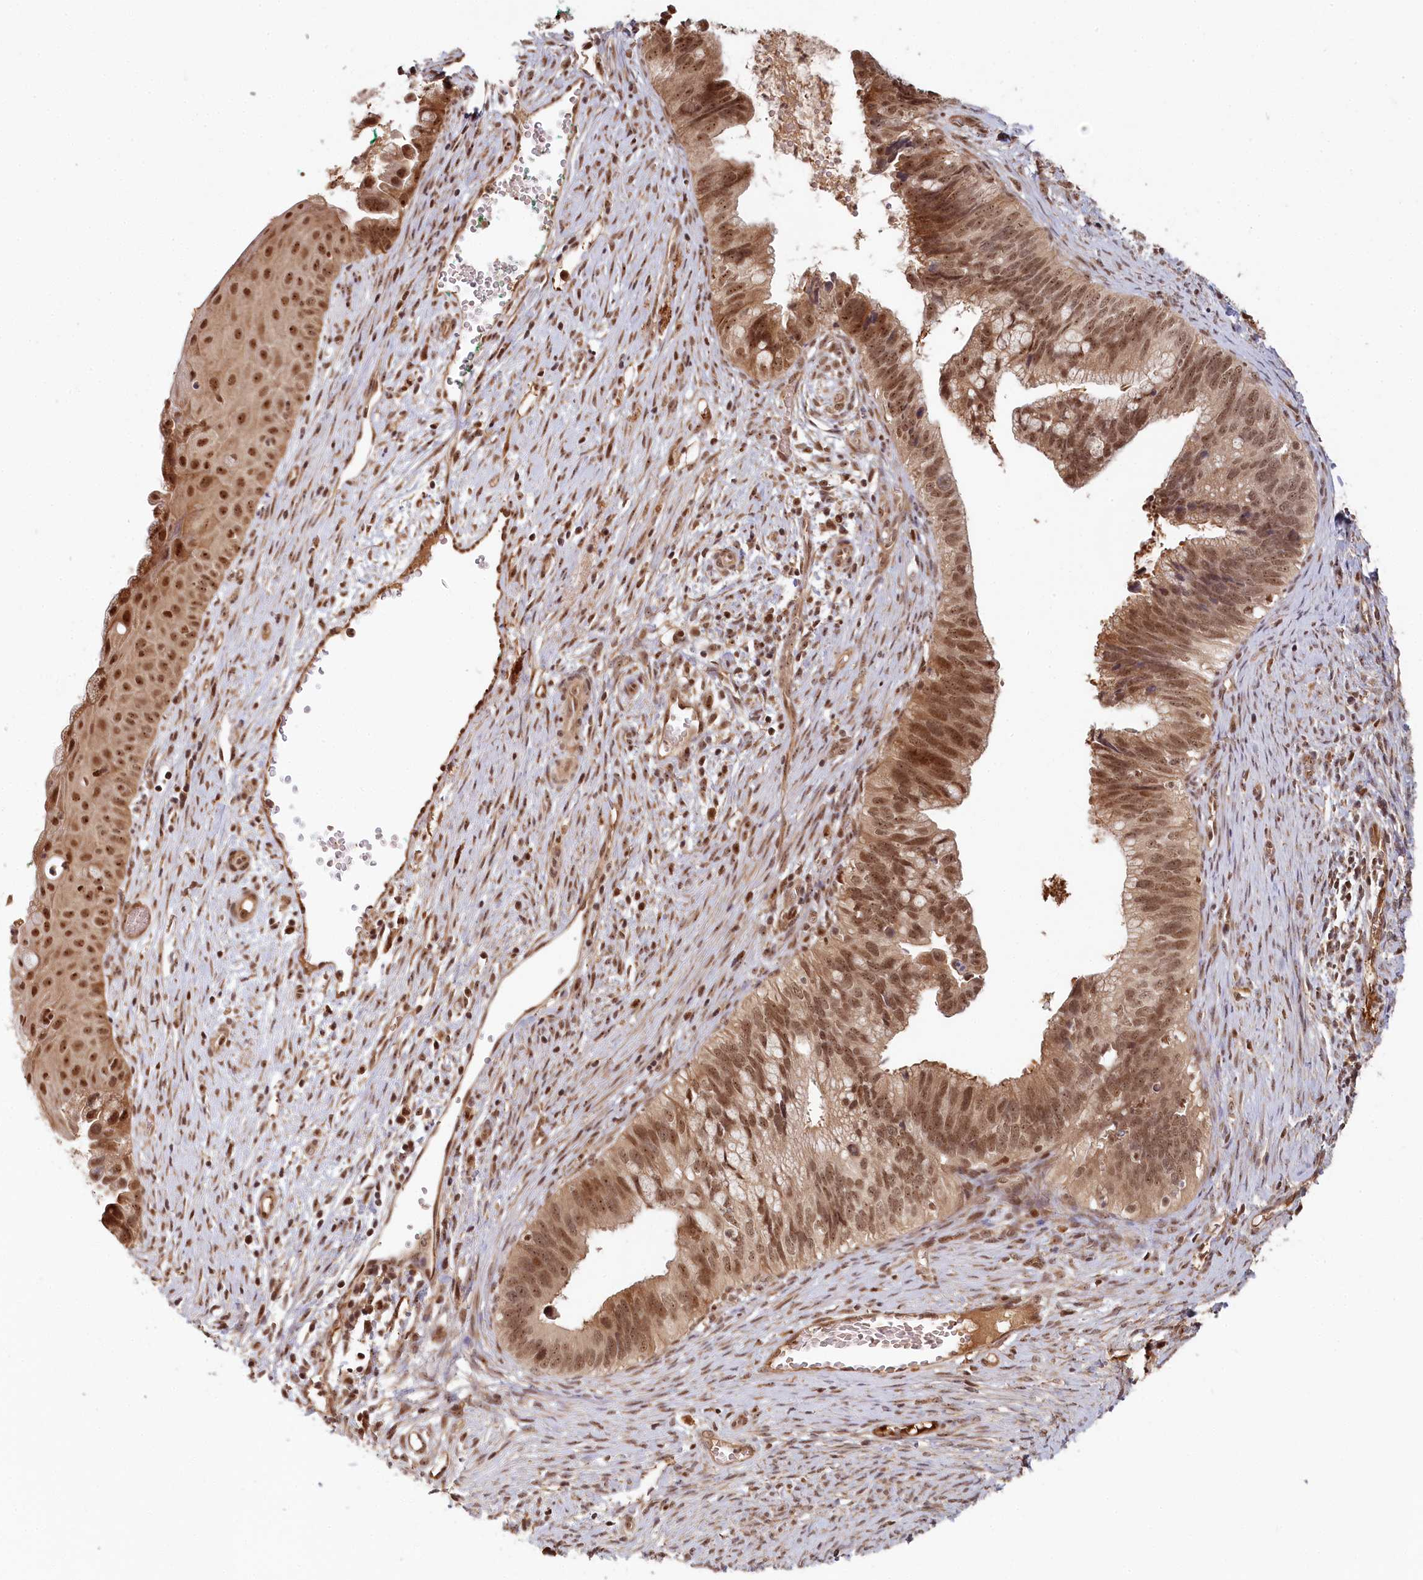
{"staining": {"intensity": "moderate", "quantity": ">75%", "location": "cytoplasmic/membranous,nuclear"}, "tissue": "cervical cancer", "cell_type": "Tumor cells", "image_type": "cancer", "snomed": [{"axis": "morphology", "description": "Adenocarcinoma, NOS"}, {"axis": "topography", "description": "Cervix"}], "caption": "Protein analysis of cervical adenocarcinoma tissue shows moderate cytoplasmic/membranous and nuclear staining in approximately >75% of tumor cells. (DAB = brown stain, brightfield microscopy at high magnification).", "gene": "WAPL", "patient": {"sex": "female", "age": 42}}